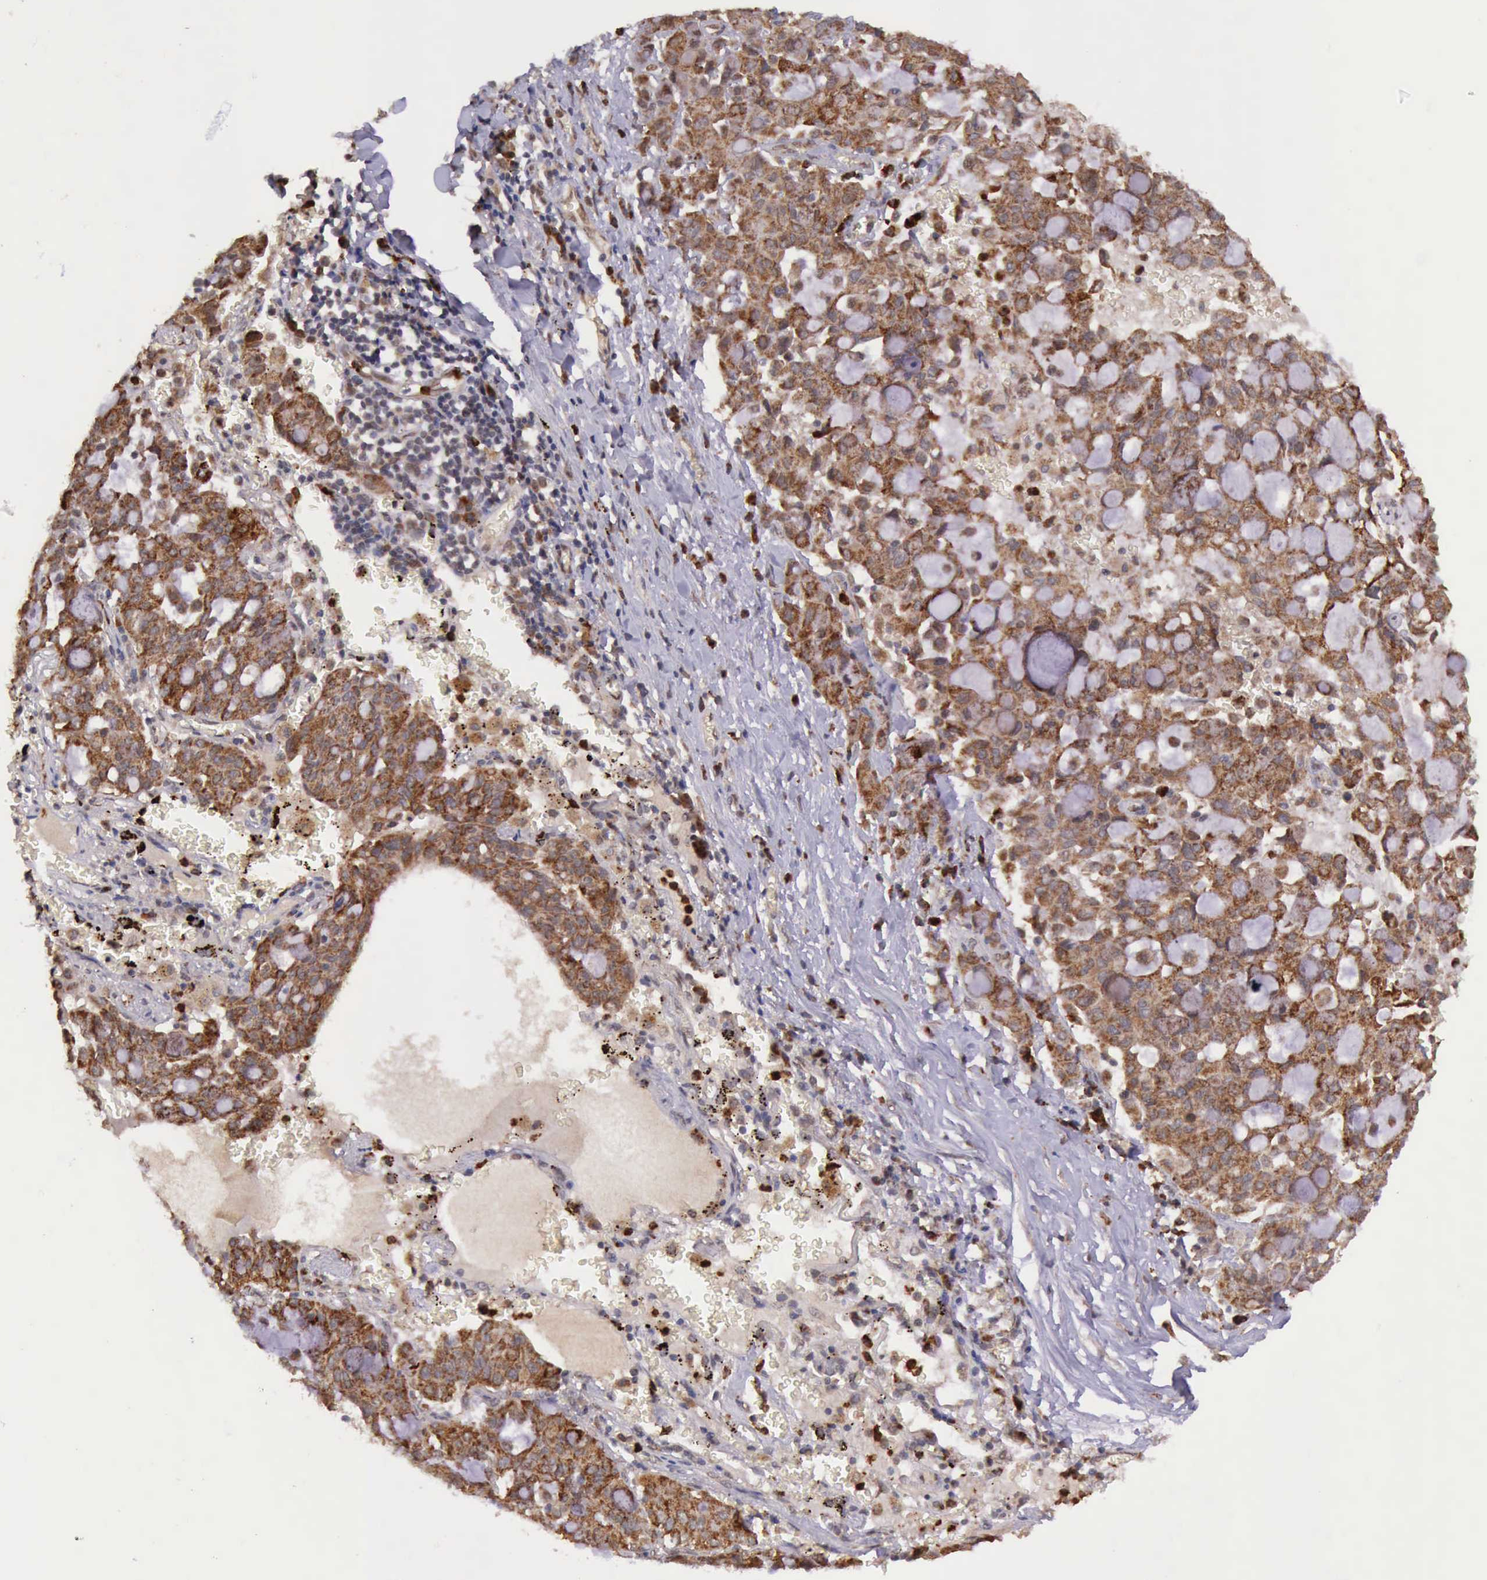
{"staining": {"intensity": "moderate", "quantity": ">75%", "location": "cytoplasmic/membranous"}, "tissue": "lung cancer", "cell_type": "Tumor cells", "image_type": "cancer", "snomed": [{"axis": "morphology", "description": "Adenocarcinoma, NOS"}, {"axis": "topography", "description": "Lung"}], "caption": "Immunohistochemical staining of human adenocarcinoma (lung) demonstrates moderate cytoplasmic/membranous protein expression in approximately >75% of tumor cells.", "gene": "ARMCX3", "patient": {"sex": "female", "age": 44}}